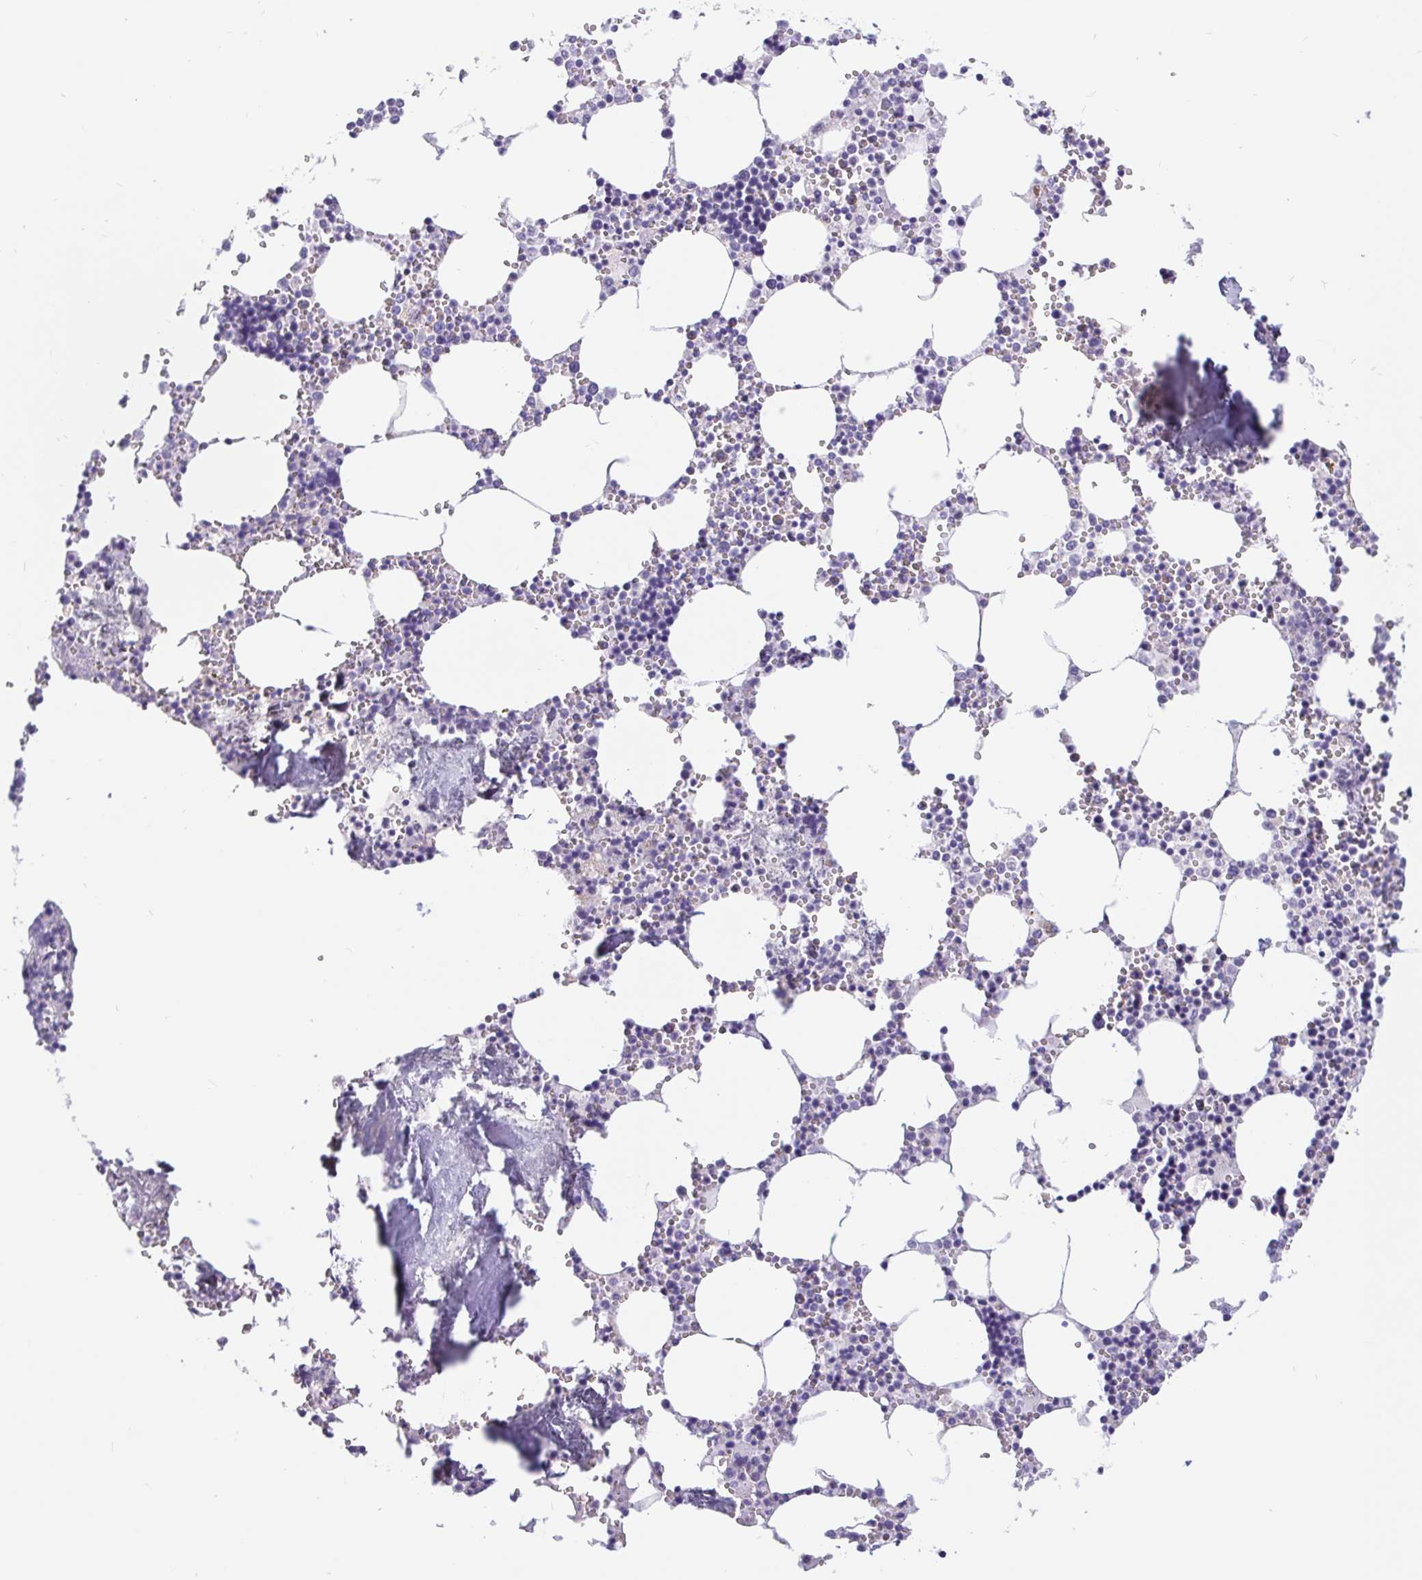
{"staining": {"intensity": "negative", "quantity": "none", "location": "none"}, "tissue": "bone marrow", "cell_type": "Hematopoietic cells", "image_type": "normal", "snomed": [{"axis": "morphology", "description": "Normal tissue, NOS"}, {"axis": "topography", "description": "Bone marrow"}], "caption": "An immunohistochemistry histopathology image of unremarkable bone marrow is shown. There is no staining in hematopoietic cells of bone marrow. (Stains: DAB immunohistochemistry (IHC) with hematoxylin counter stain, Microscopy: brightfield microscopy at high magnification).", "gene": "LIMCH1", "patient": {"sex": "male", "age": 54}}